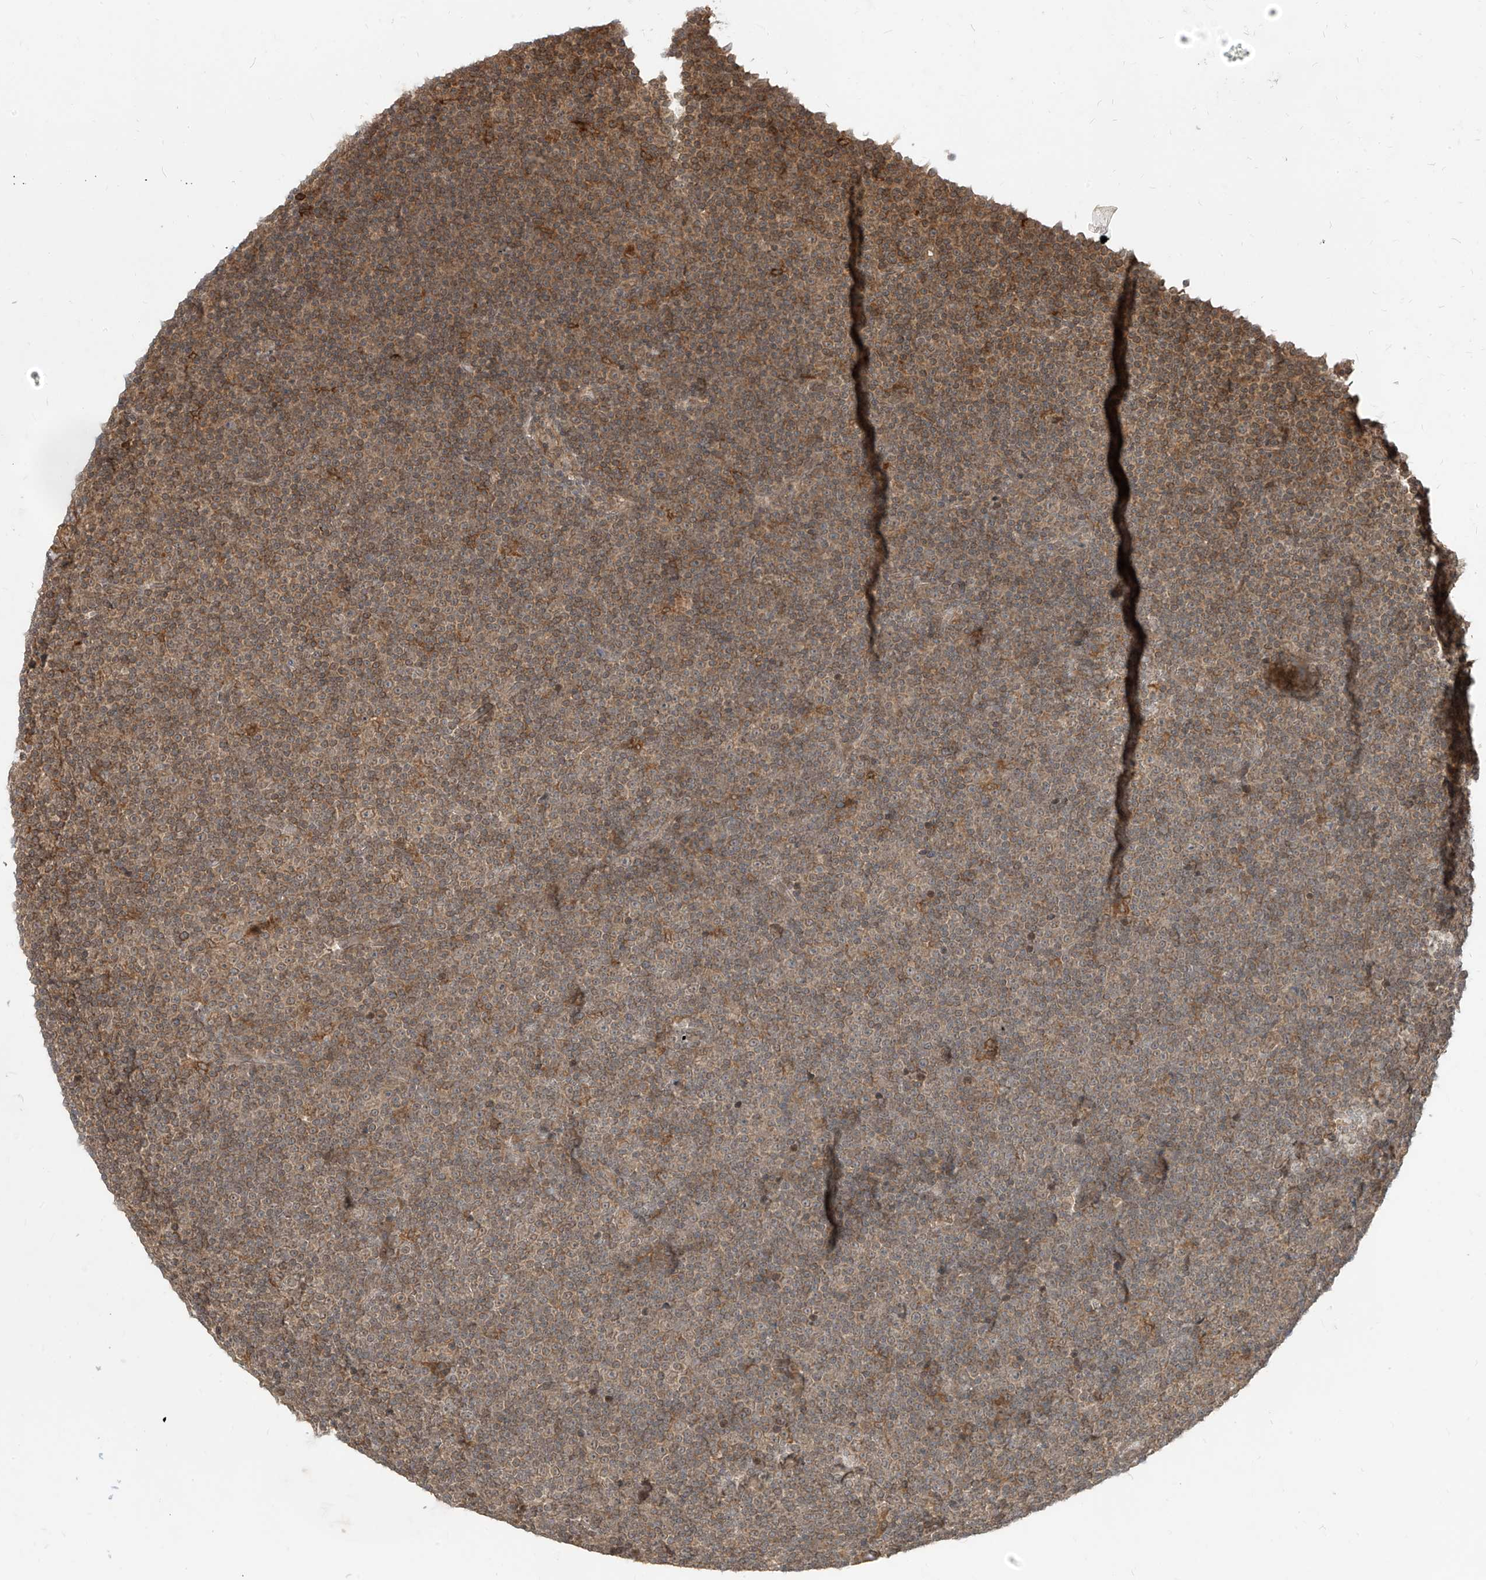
{"staining": {"intensity": "weak", "quantity": "25%-75%", "location": "cytoplasmic/membranous"}, "tissue": "lymphoma", "cell_type": "Tumor cells", "image_type": "cancer", "snomed": [{"axis": "morphology", "description": "Malignant lymphoma, non-Hodgkin's type, Low grade"}, {"axis": "topography", "description": "Lymph node"}], "caption": "Approximately 25%-75% of tumor cells in human lymphoma exhibit weak cytoplasmic/membranous protein positivity as visualized by brown immunohistochemical staining.", "gene": "LCOR", "patient": {"sex": "female", "age": 67}}